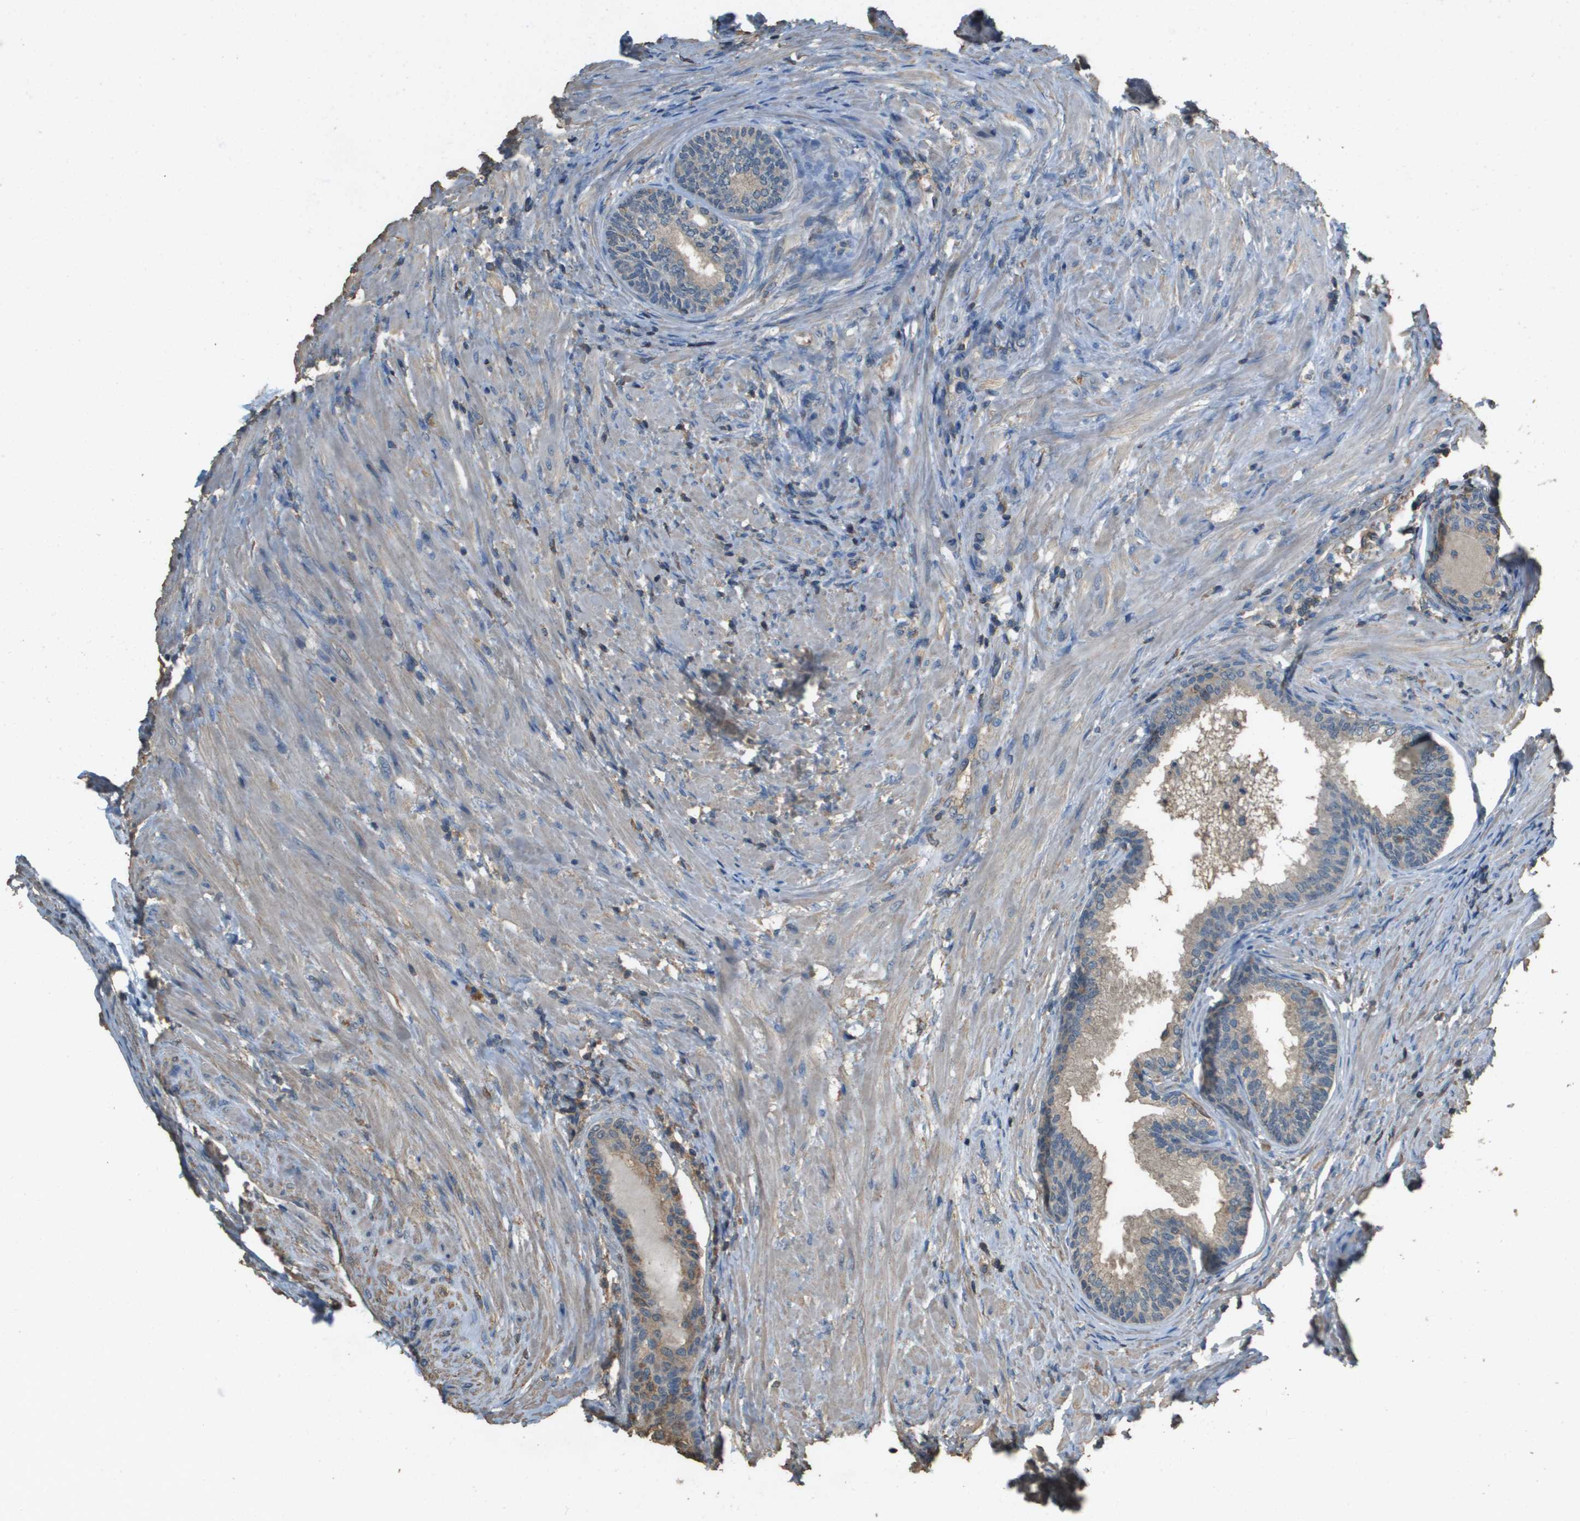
{"staining": {"intensity": "weak", "quantity": ">75%", "location": "cytoplasmic/membranous"}, "tissue": "prostate", "cell_type": "Glandular cells", "image_type": "normal", "snomed": [{"axis": "morphology", "description": "Normal tissue, NOS"}, {"axis": "topography", "description": "Prostate"}], "caption": "Immunohistochemical staining of unremarkable human prostate shows low levels of weak cytoplasmic/membranous staining in approximately >75% of glandular cells.", "gene": "MS4A7", "patient": {"sex": "male", "age": 76}}